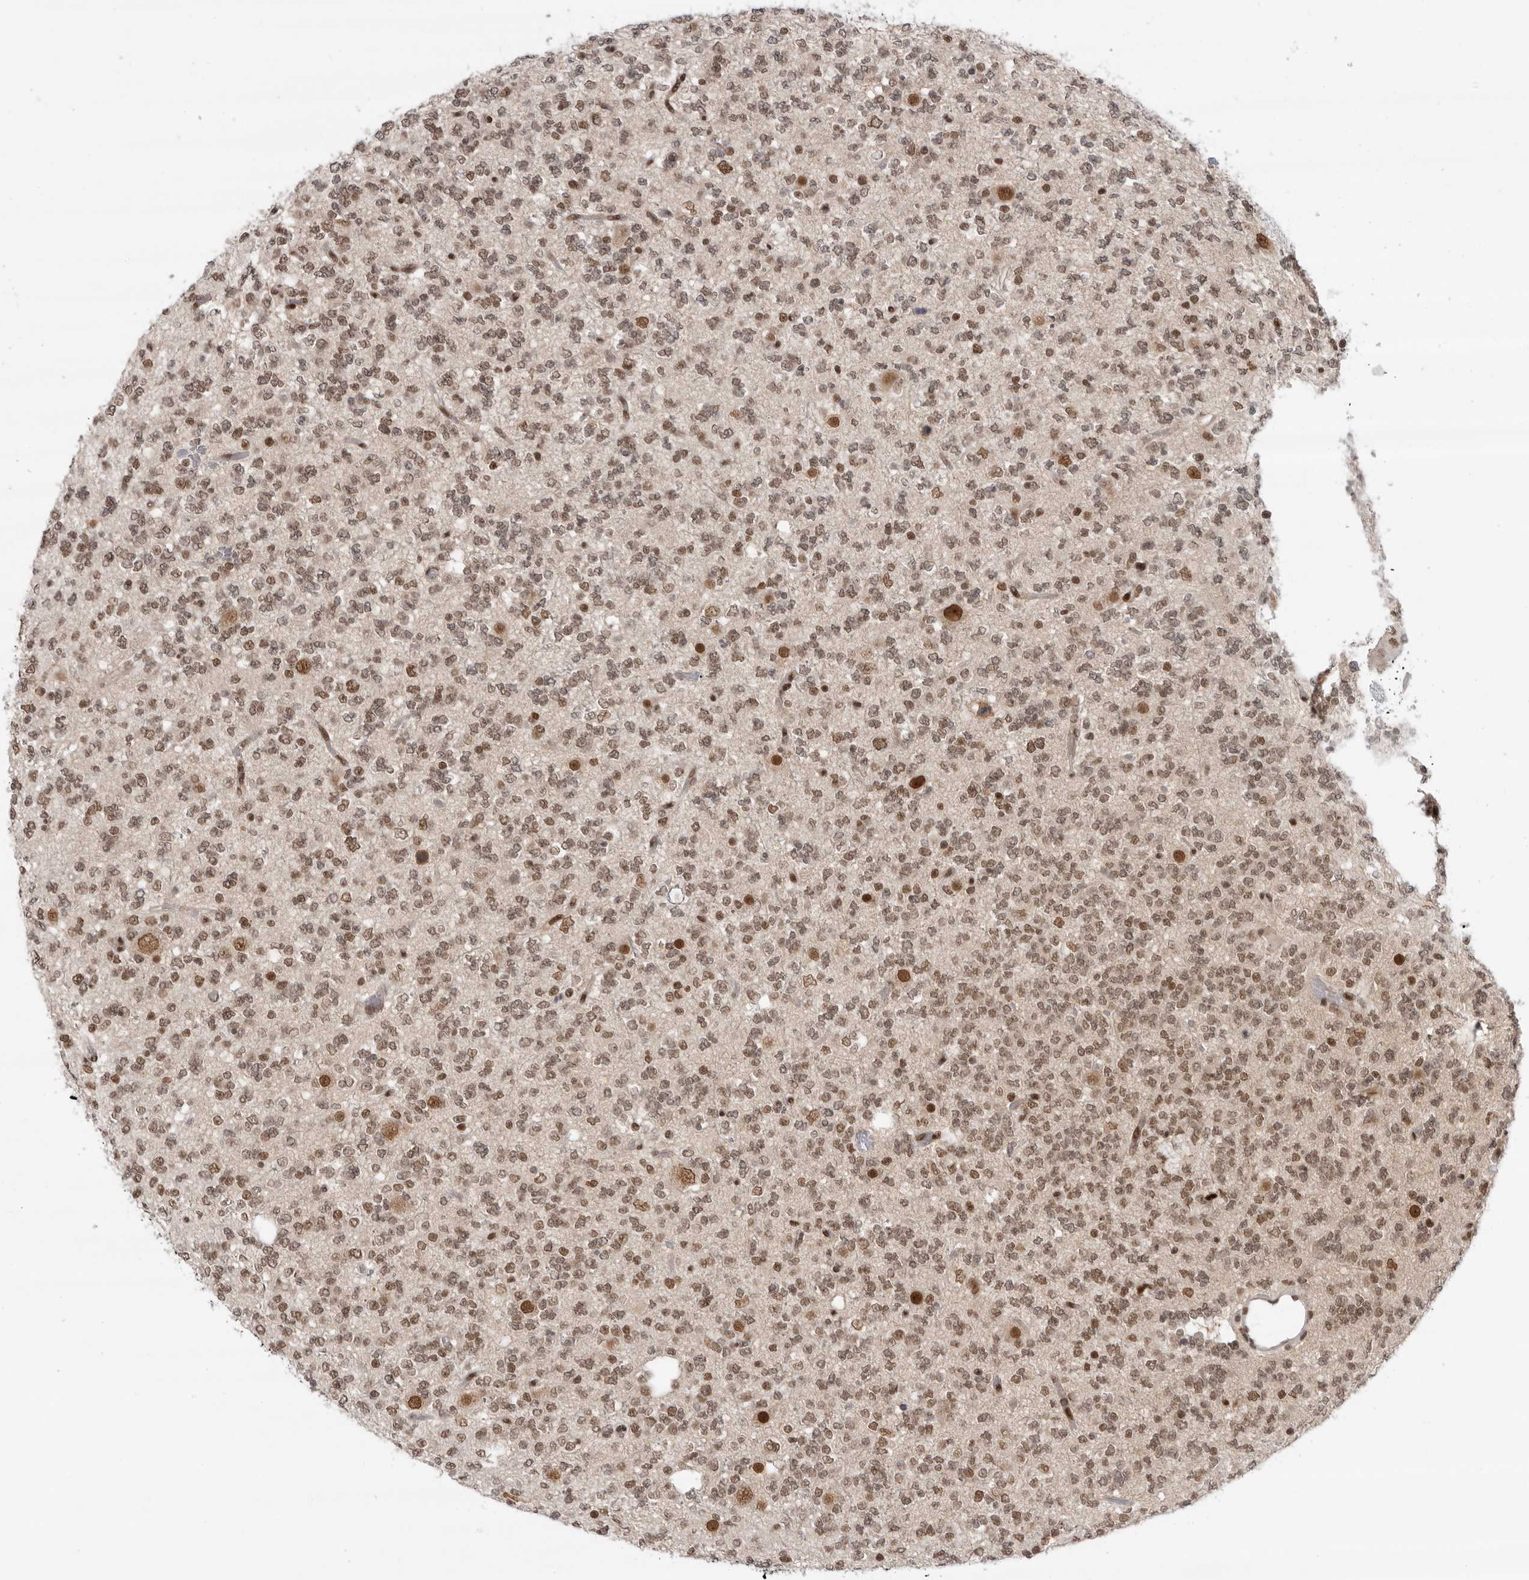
{"staining": {"intensity": "moderate", "quantity": ">75%", "location": "nuclear"}, "tissue": "glioma", "cell_type": "Tumor cells", "image_type": "cancer", "snomed": [{"axis": "morphology", "description": "Glioma, malignant, Low grade"}, {"axis": "topography", "description": "Brain"}], "caption": "Glioma stained with DAB (3,3'-diaminobenzidine) immunohistochemistry (IHC) displays medium levels of moderate nuclear staining in about >75% of tumor cells.", "gene": "ZNF830", "patient": {"sex": "male", "age": 38}}